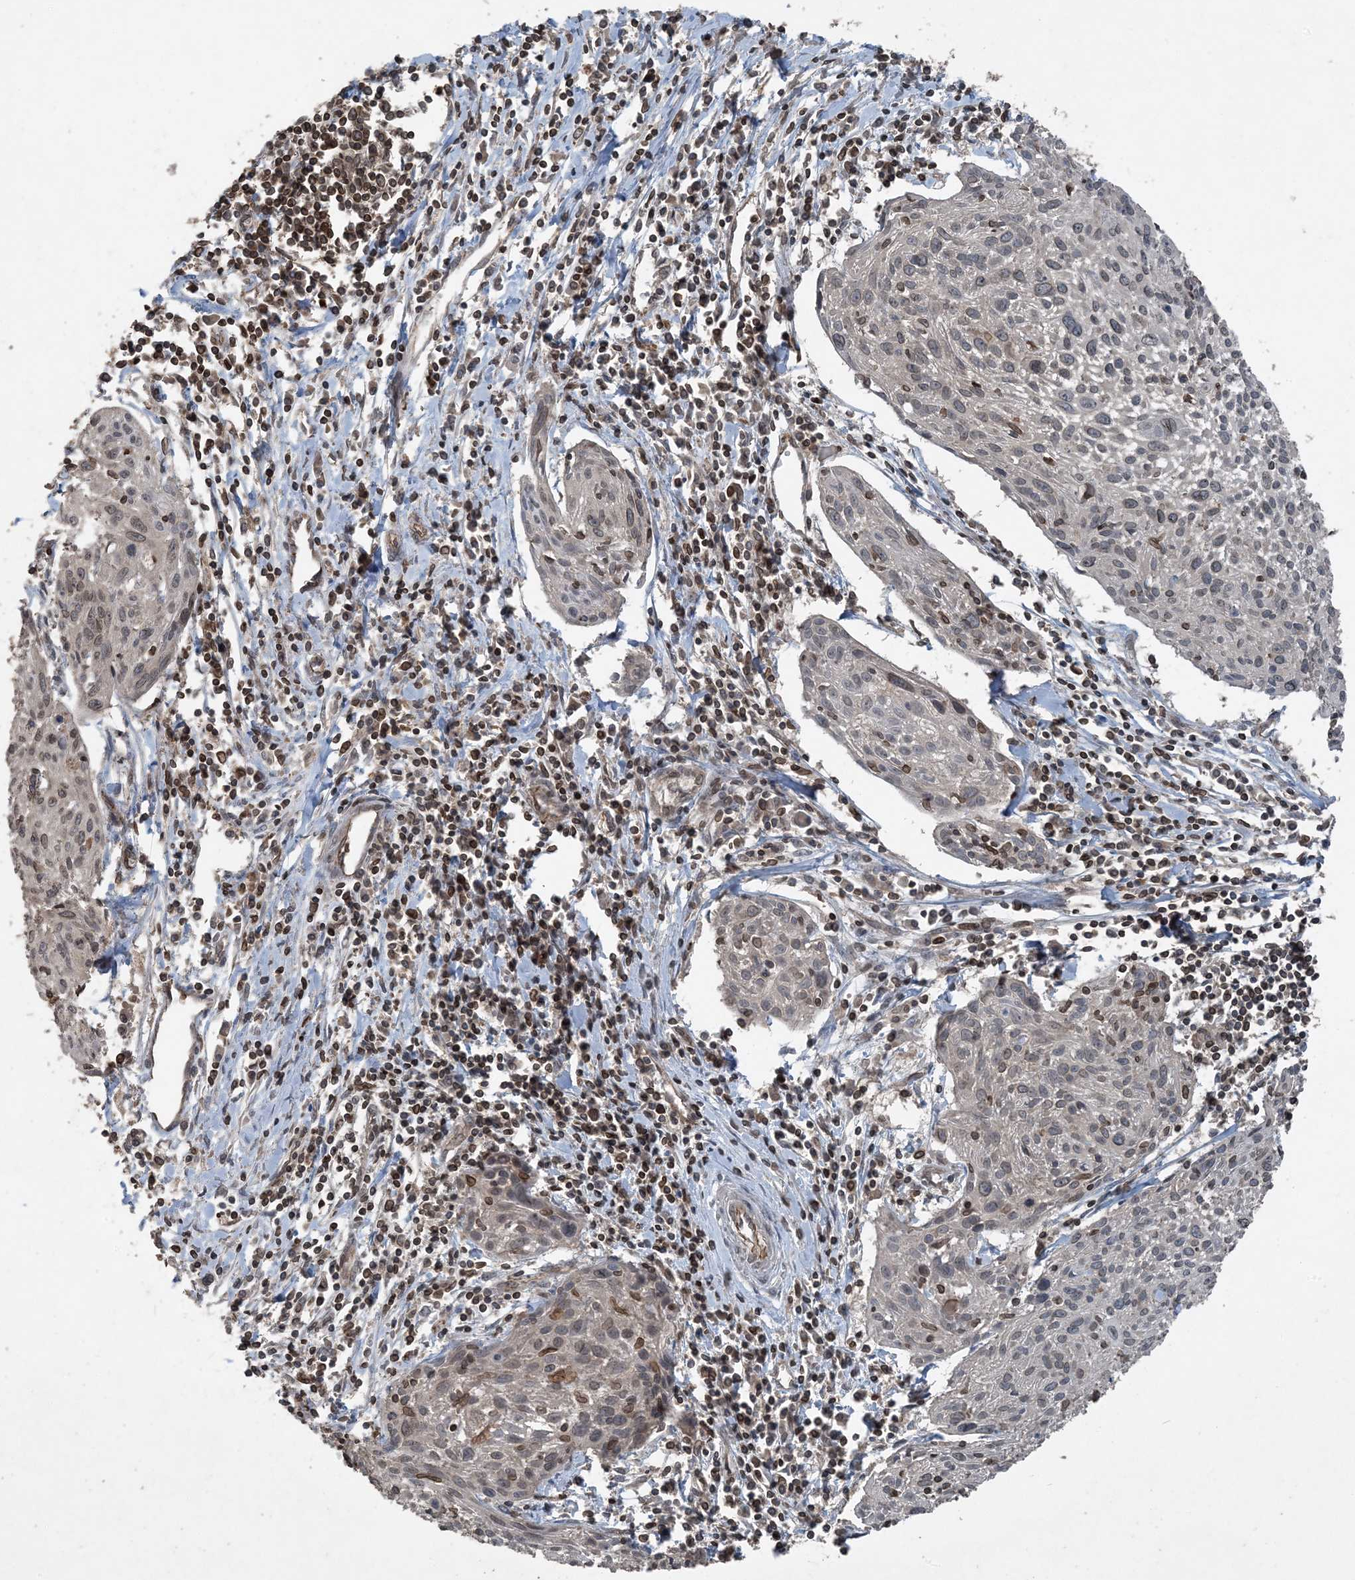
{"staining": {"intensity": "weak", "quantity": "25%-75%", "location": "cytoplasmic/membranous,nuclear"}, "tissue": "cervical cancer", "cell_type": "Tumor cells", "image_type": "cancer", "snomed": [{"axis": "morphology", "description": "Squamous cell carcinoma, NOS"}, {"axis": "topography", "description": "Cervix"}], "caption": "A micrograph of human cervical squamous cell carcinoma stained for a protein displays weak cytoplasmic/membranous and nuclear brown staining in tumor cells. (IHC, brightfield microscopy, high magnification).", "gene": "ZFAND2B", "patient": {"sex": "female", "age": 51}}